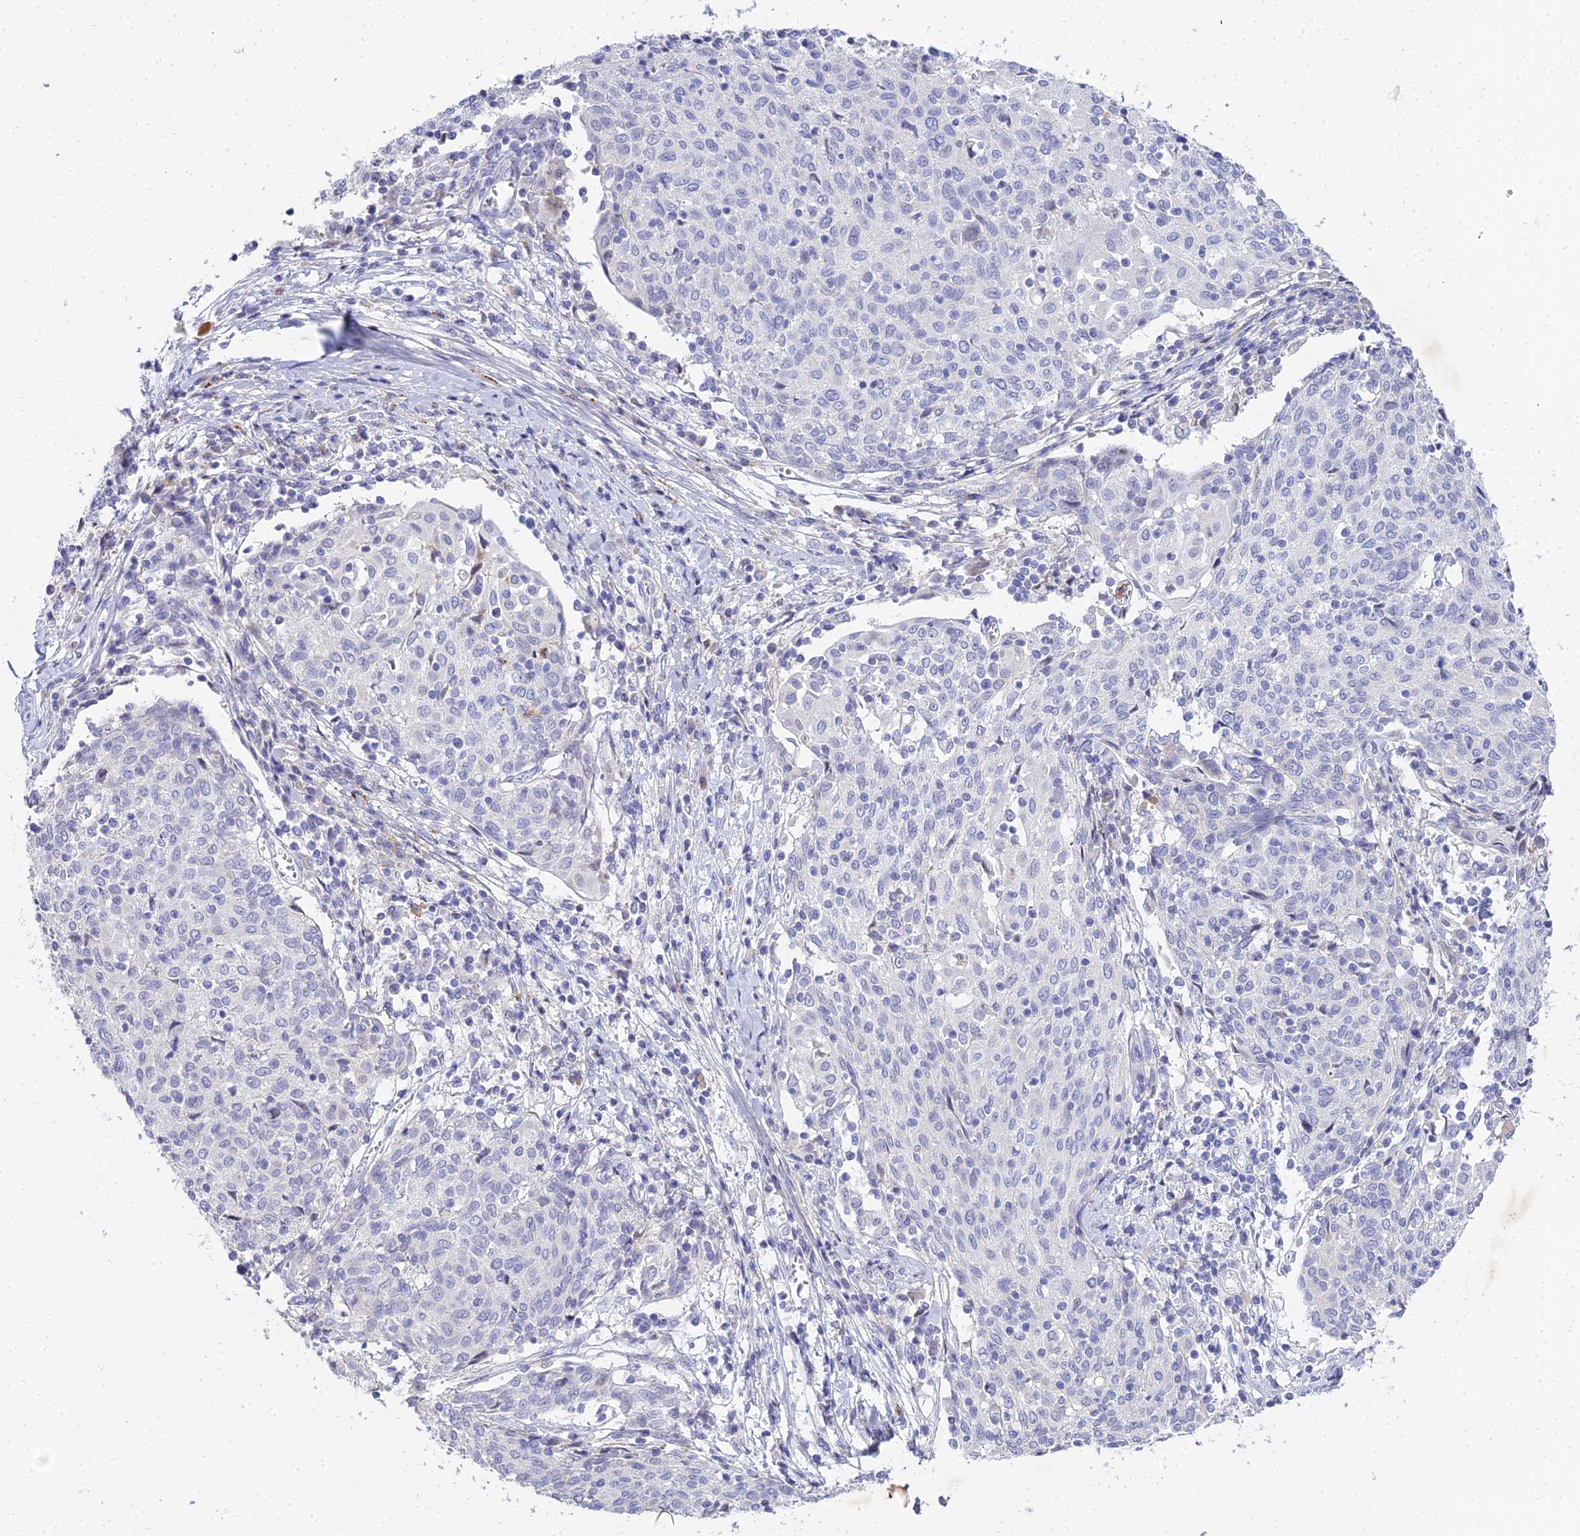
{"staining": {"intensity": "negative", "quantity": "none", "location": "none"}, "tissue": "cervical cancer", "cell_type": "Tumor cells", "image_type": "cancer", "snomed": [{"axis": "morphology", "description": "Squamous cell carcinoma, NOS"}, {"axis": "topography", "description": "Cervix"}], "caption": "Immunohistochemical staining of human cervical cancer shows no significant staining in tumor cells.", "gene": "VWC2L", "patient": {"sex": "female", "age": 52}}